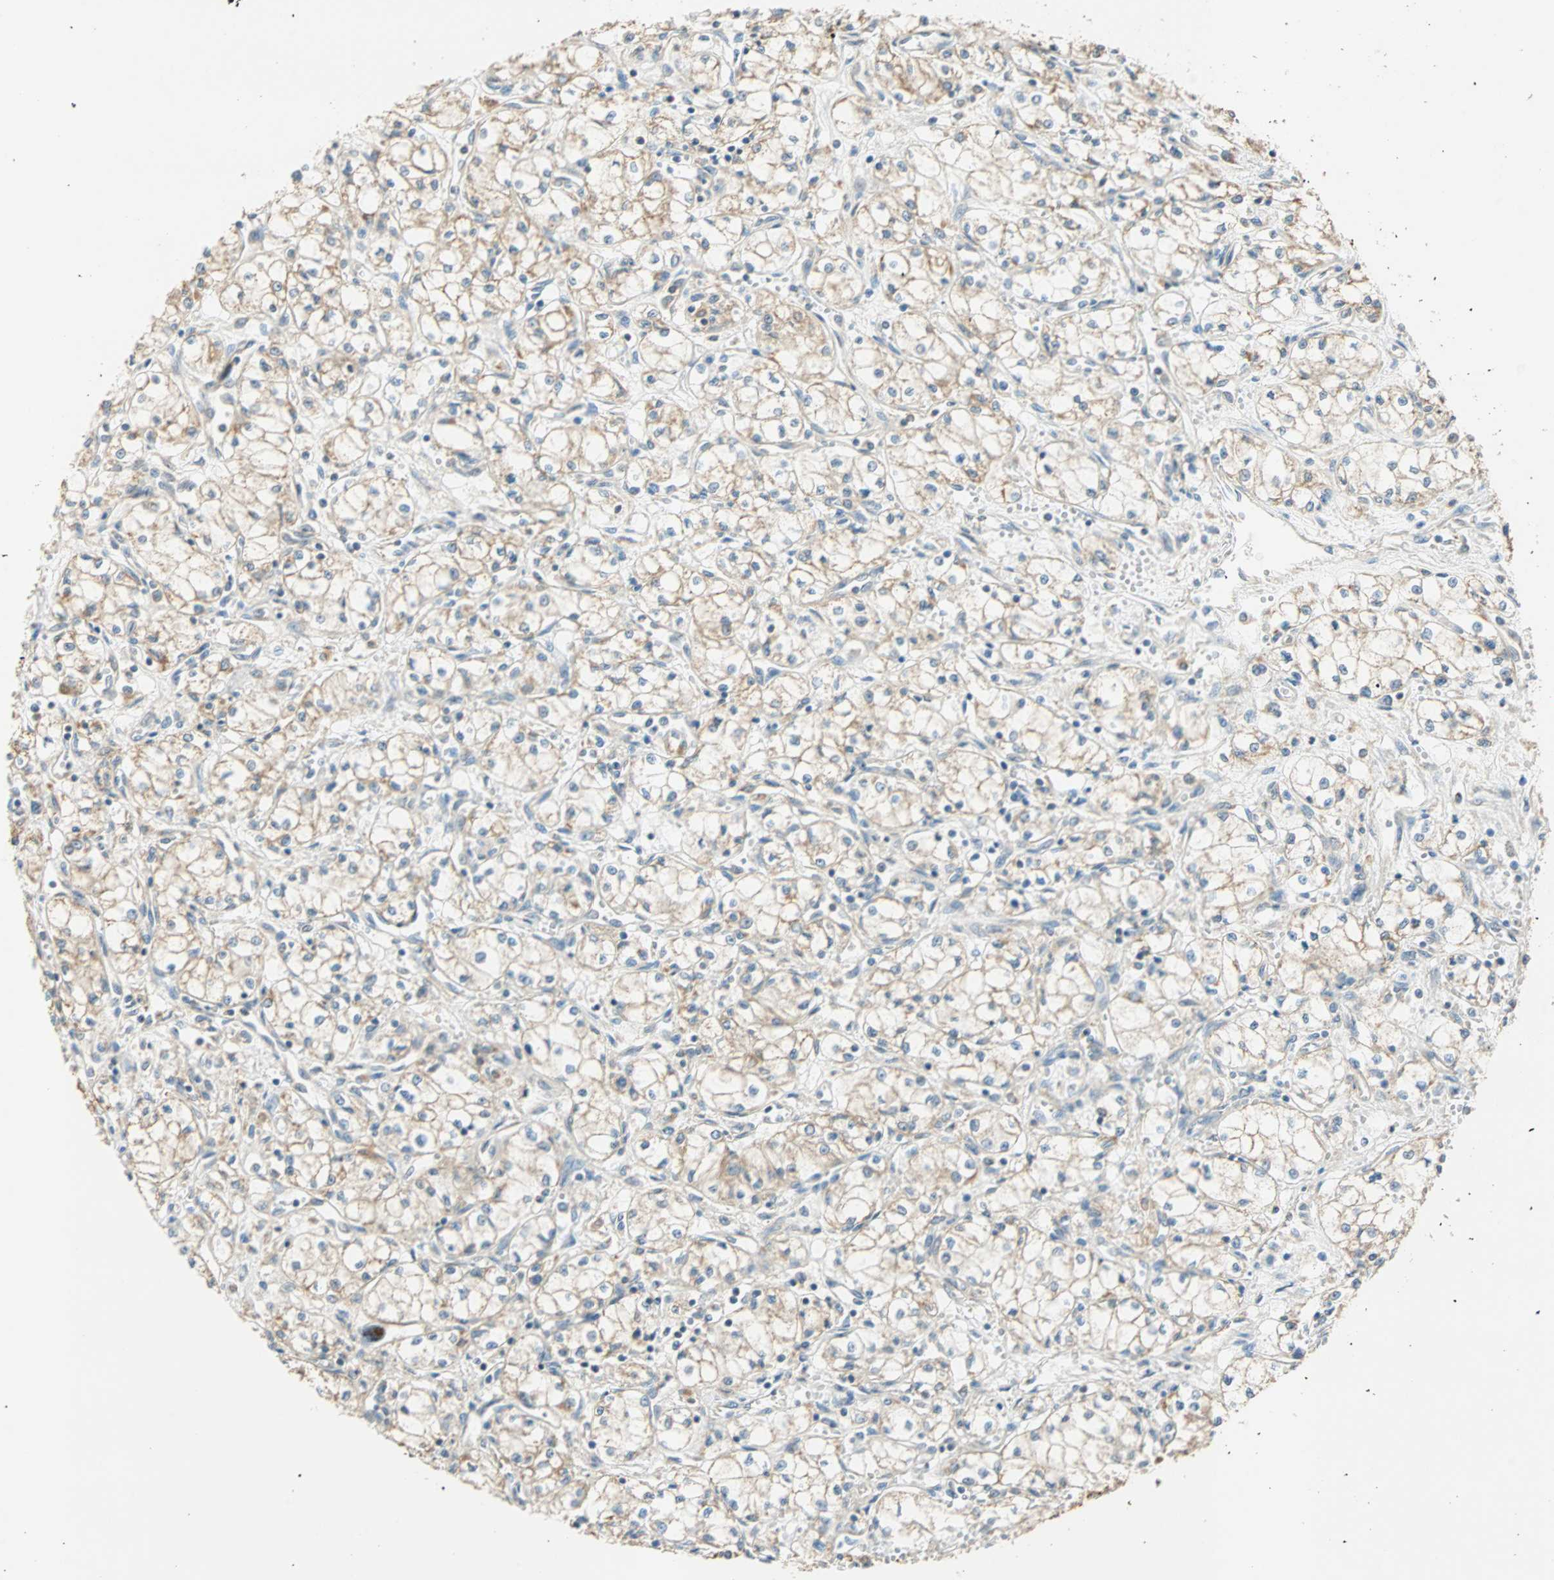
{"staining": {"intensity": "weak", "quantity": "25%-75%", "location": "cytoplasmic/membranous"}, "tissue": "renal cancer", "cell_type": "Tumor cells", "image_type": "cancer", "snomed": [{"axis": "morphology", "description": "Normal tissue, NOS"}, {"axis": "morphology", "description": "Adenocarcinoma, NOS"}, {"axis": "topography", "description": "Kidney"}], "caption": "There is low levels of weak cytoplasmic/membranous positivity in tumor cells of renal cancer, as demonstrated by immunohistochemical staining (brown color).", "gene": "RAD18", "patient": {"sex": "male", "age": 59}}